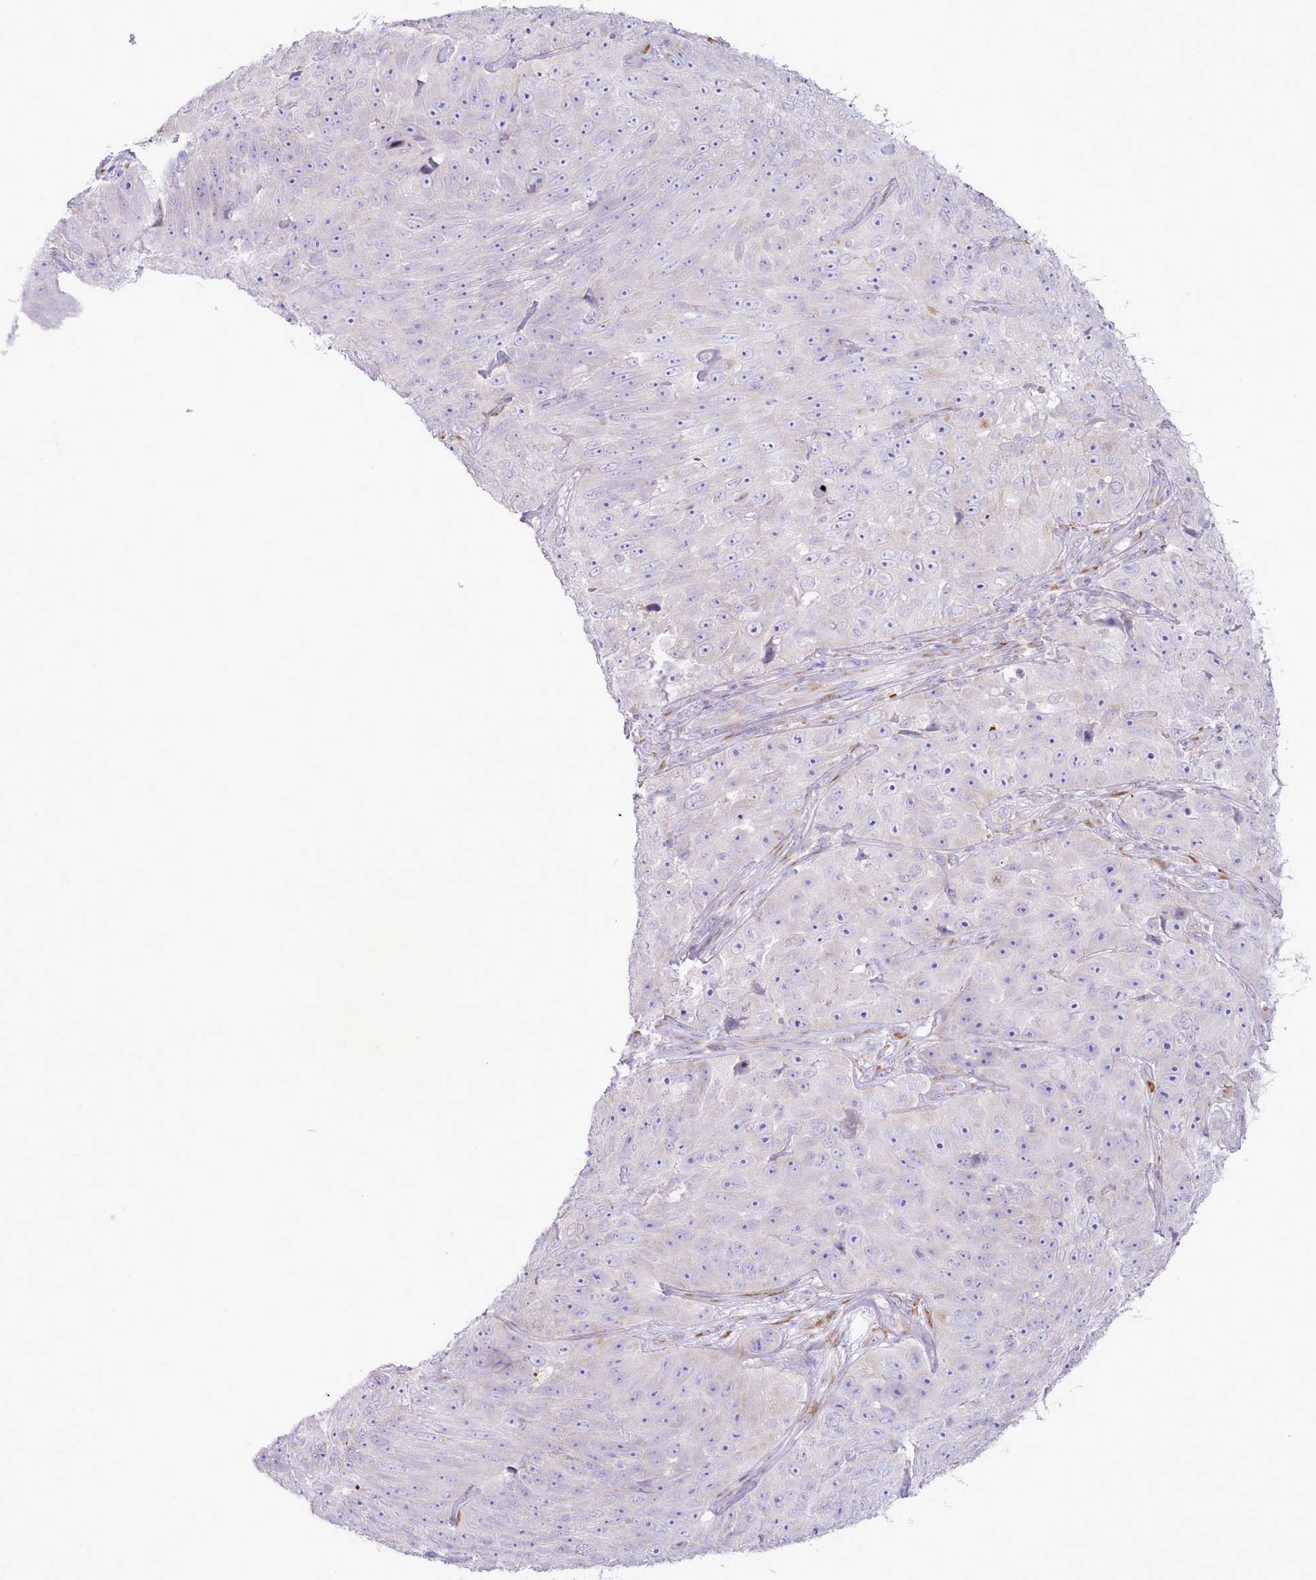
{"staining": {"intensity": "negative", "quantity": "none", "location": "none"}, "tissue": "skin cancer", "cell_type": "Tumor cells", "image_type": "cancer", "snomed": [{"axis": "morphology", "description": "Squamous cell carcinoma, NOS"}, {"axis": "topography", "description": "Skin"}], "caption": "Squamous cell carcinoma (skin) was stained to show a protein in brown. There is no significant expression in tumor cells. Nuclei are stained in blue.", "gene": "CCL1", "patient": {"sex": "female", "age": 87}}